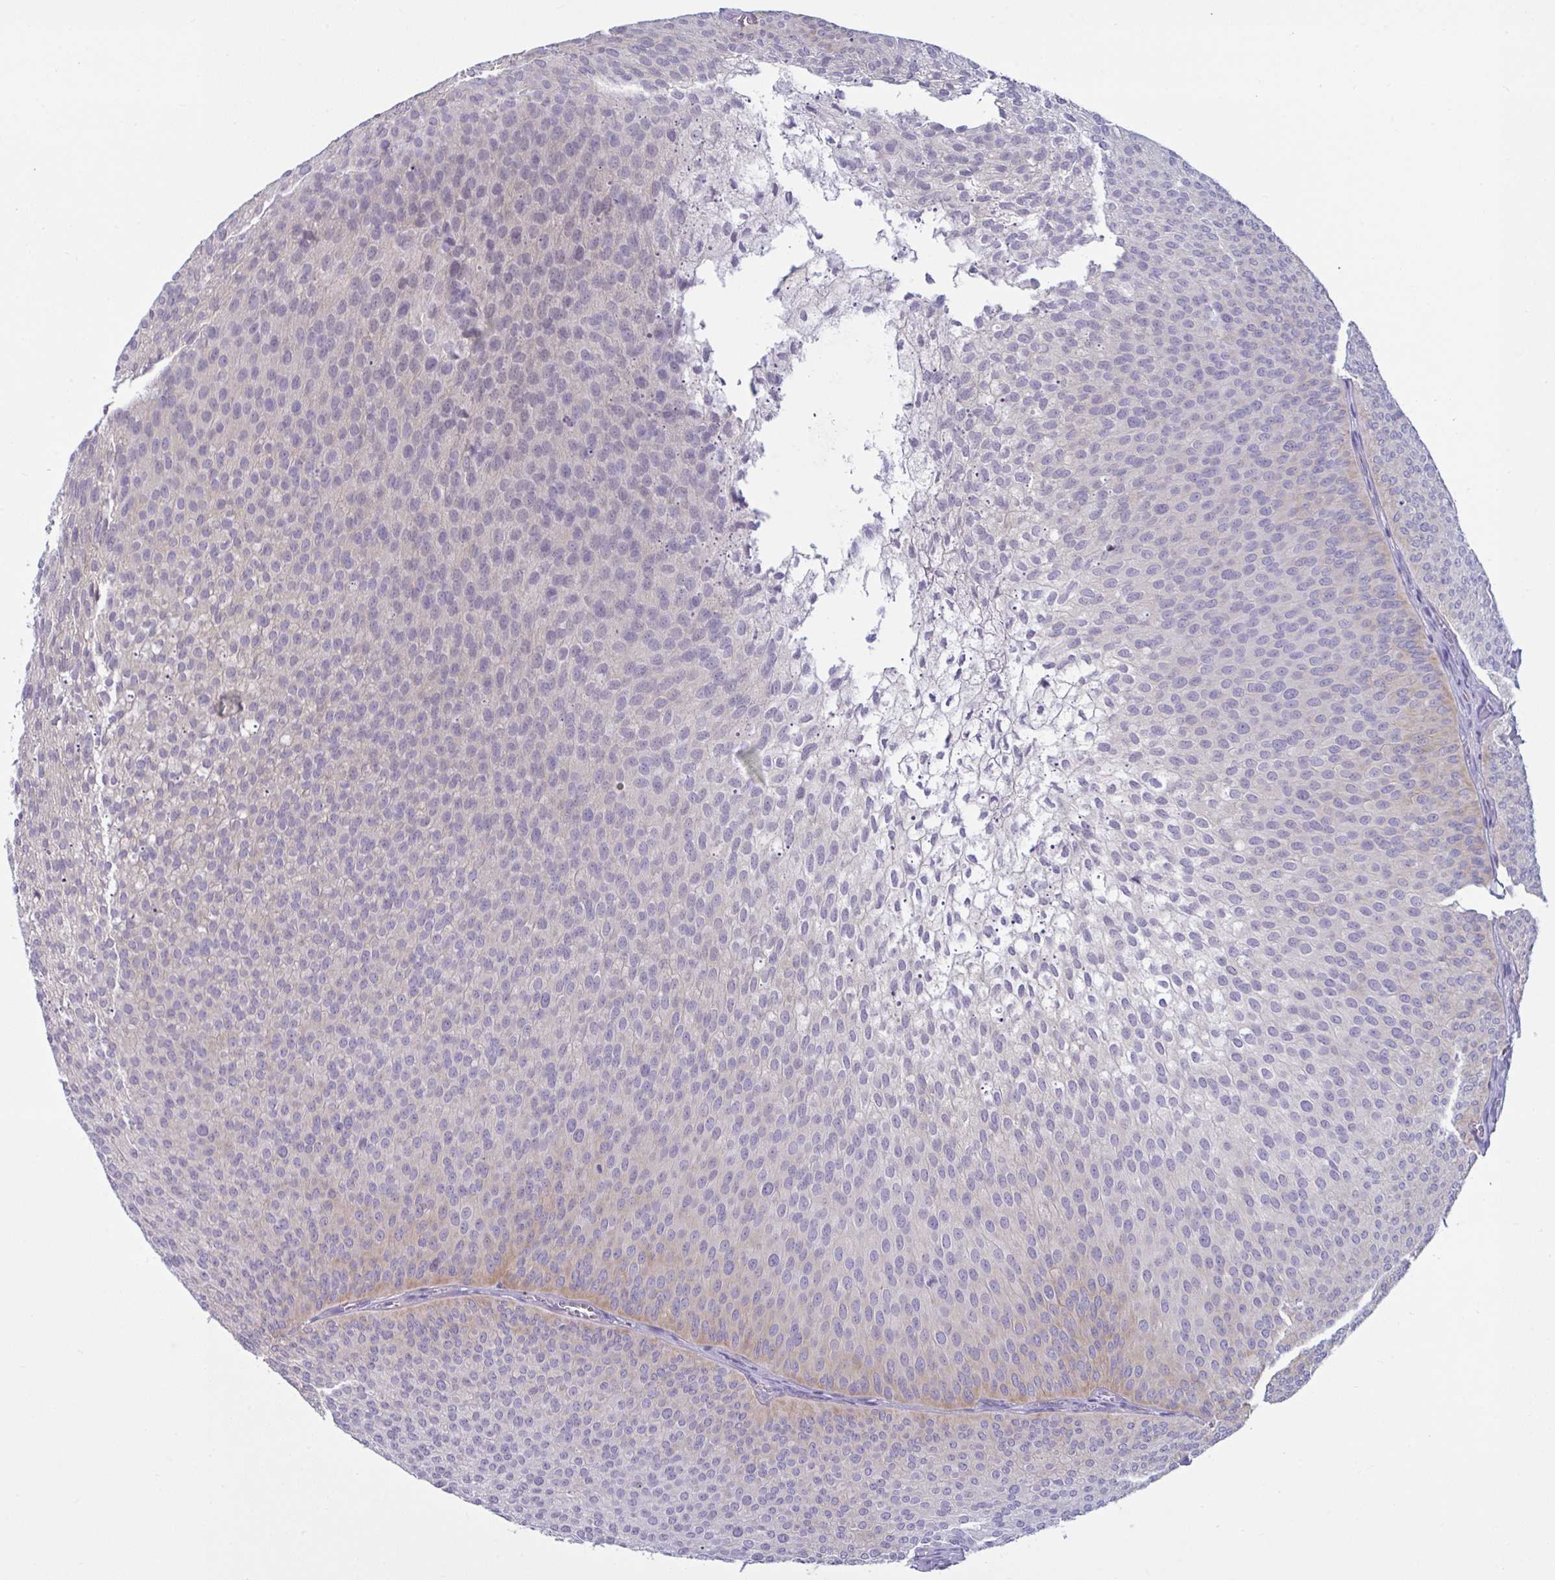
{"staining": {"intensity": "negative", "quantity": "none", "location": "none"}, "tissue": "urothelial cancer", "cell_type": "Tumor cells", "image_type": "cancer", "snomed": [{"axis": "morphology", "description": "Urothelial carcinoma, Low grade"}, {"axis": "topography", "description": "Urinary bladder"}], "caption": "Tumor cells are negative for brown protein staining in urothelial cancer. (IHC, brightfield microscopy, high magnification).", "gene": "TBC1D4", "patient": {"sex": "male", "age": 91}}